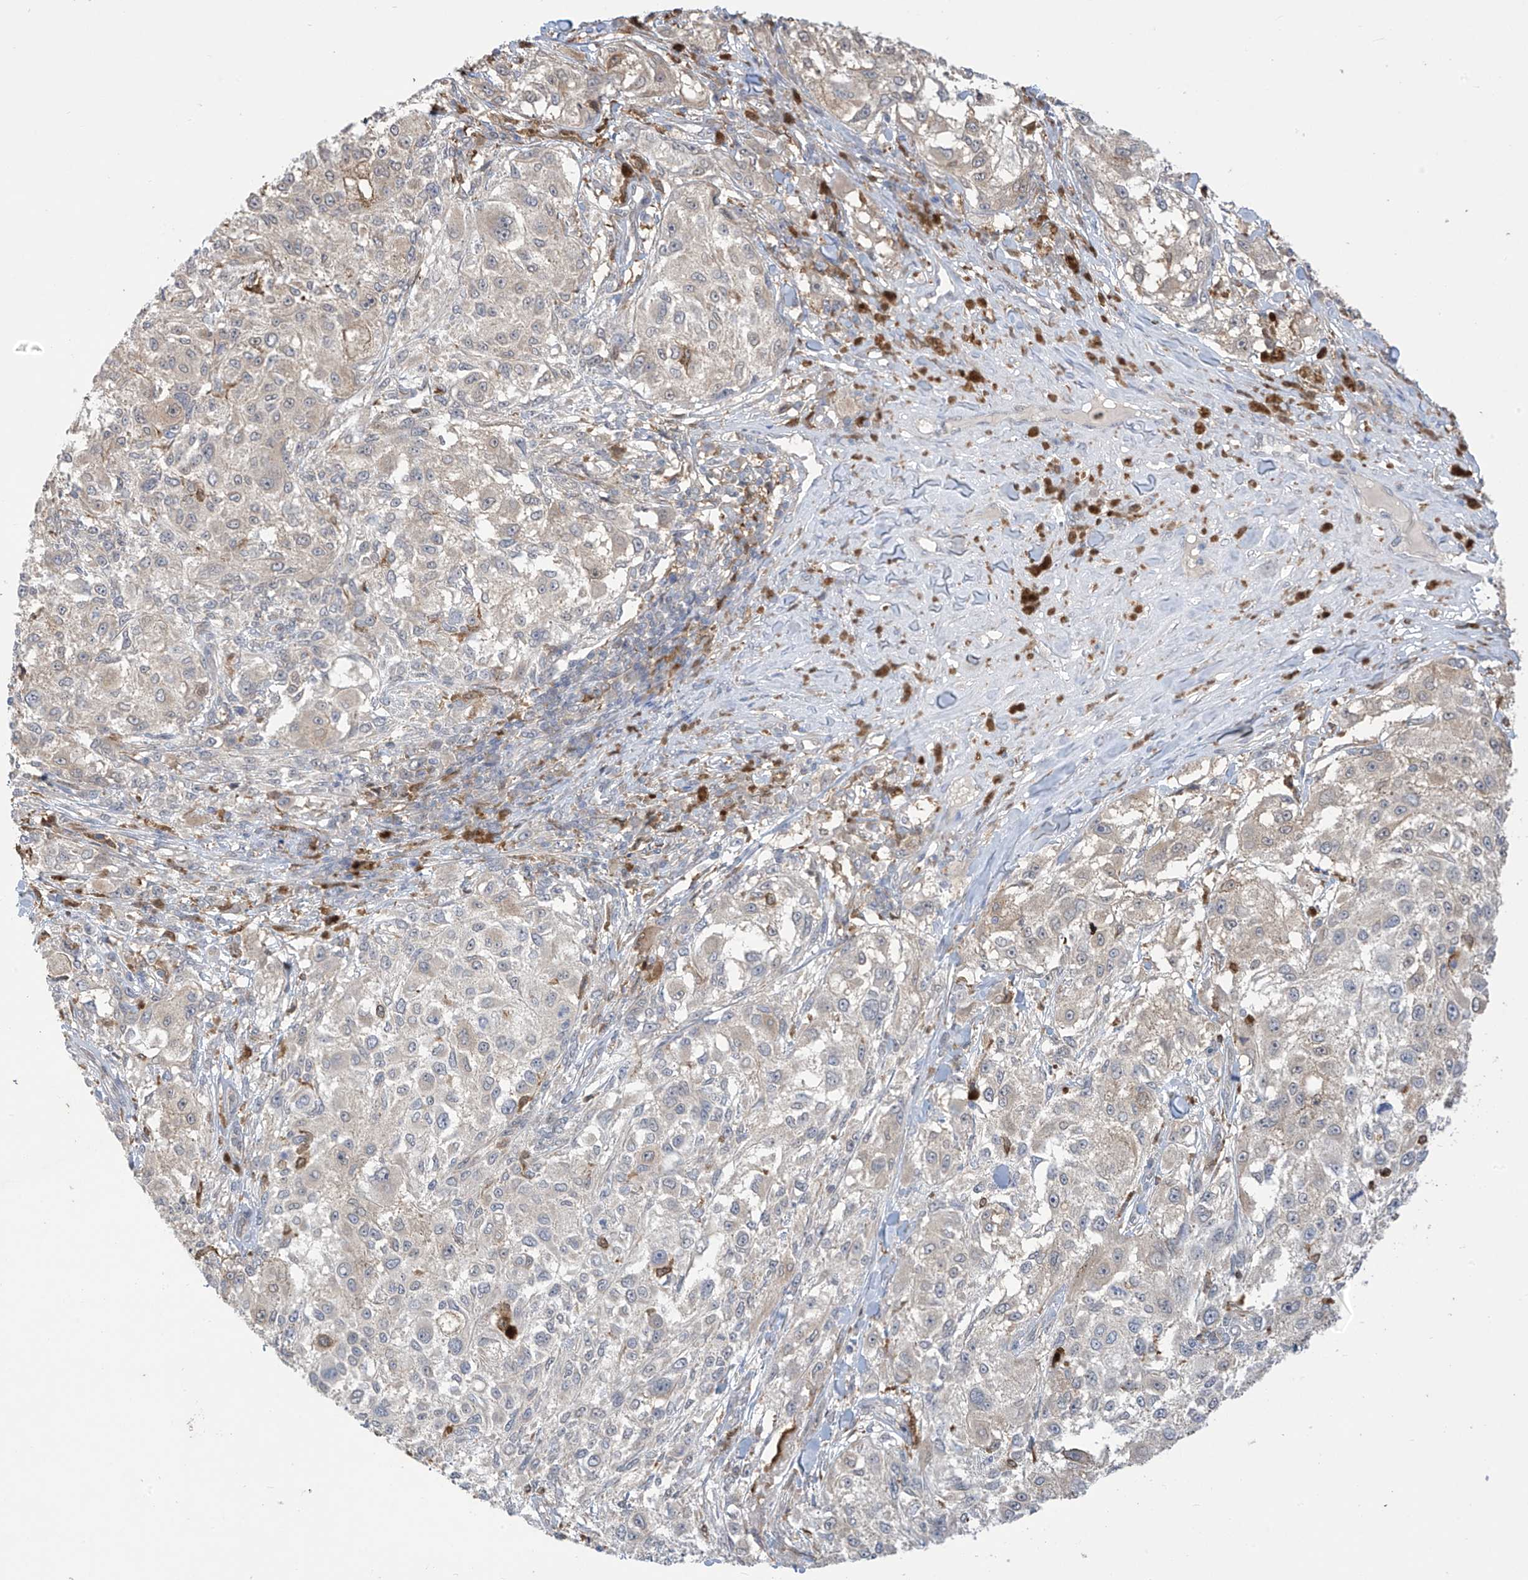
{"staining": {"intensity": "weak", "quantity": ">75%", "location": "cytoplasmic/membranous"}, "tissue": "melanoma", "cell_type": "Tumor cells", "image_type": "cancer", "snomed": [{"axis": "morphology", "description": "Necrosis, NOS"}, {"axis": "morphology", "description": "Malignant melanoma, NOS"}, {"axis": "topography", "description": "Skin"}], "caption": "This image shows melanoma stained with immunohistochemistry to label a protein in brown. The cytoplasmic/membranous of tumor cells show weak positivity for the protein. Nuclei are counter-stained blue.", "gene": "IDH1", "patient": {"sex": "female", "age": 87}}